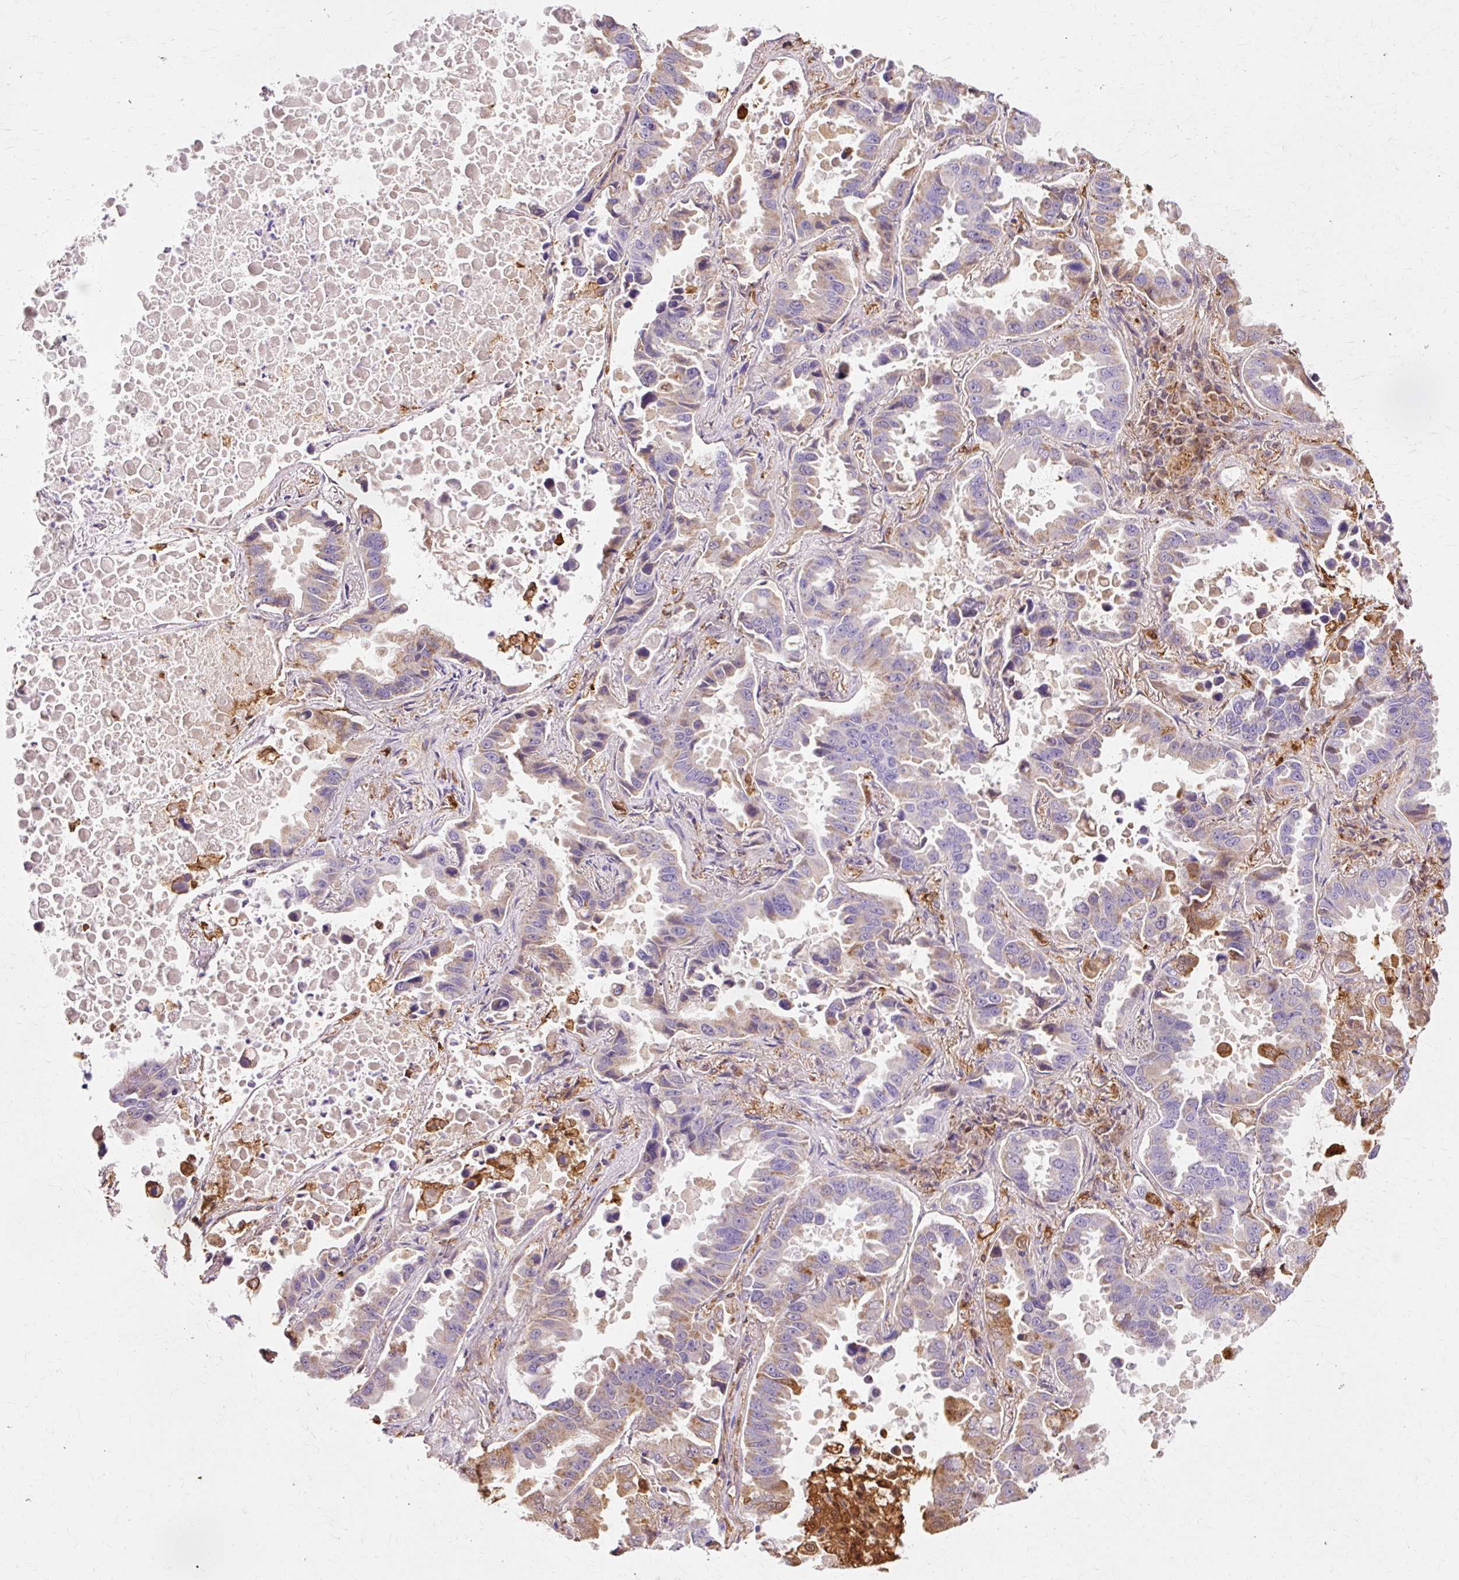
{"staining": {"intensity": "moderate", "quantity": "25%-75%", "location": "cytoplasmic/membranous"}, "tissue": "lung cancer", "cell_type": "Tumor cells", "image_type": "cancer", "snomed": [{"axis": "morphology", "description": "Adenocarcinoma, NOS"}, {"axis": "topography", "description": "Lung"}], "caption": "This histopathology image exhibits immunohistochemistry (IHC) staining of human lung adenocarcinoma, with medium moderate cytoplasmic/membranous positivity in about 25%-75% of tumor cells.", "gene": "GPX1", "patient": {"sex": "male", "age": 64}}